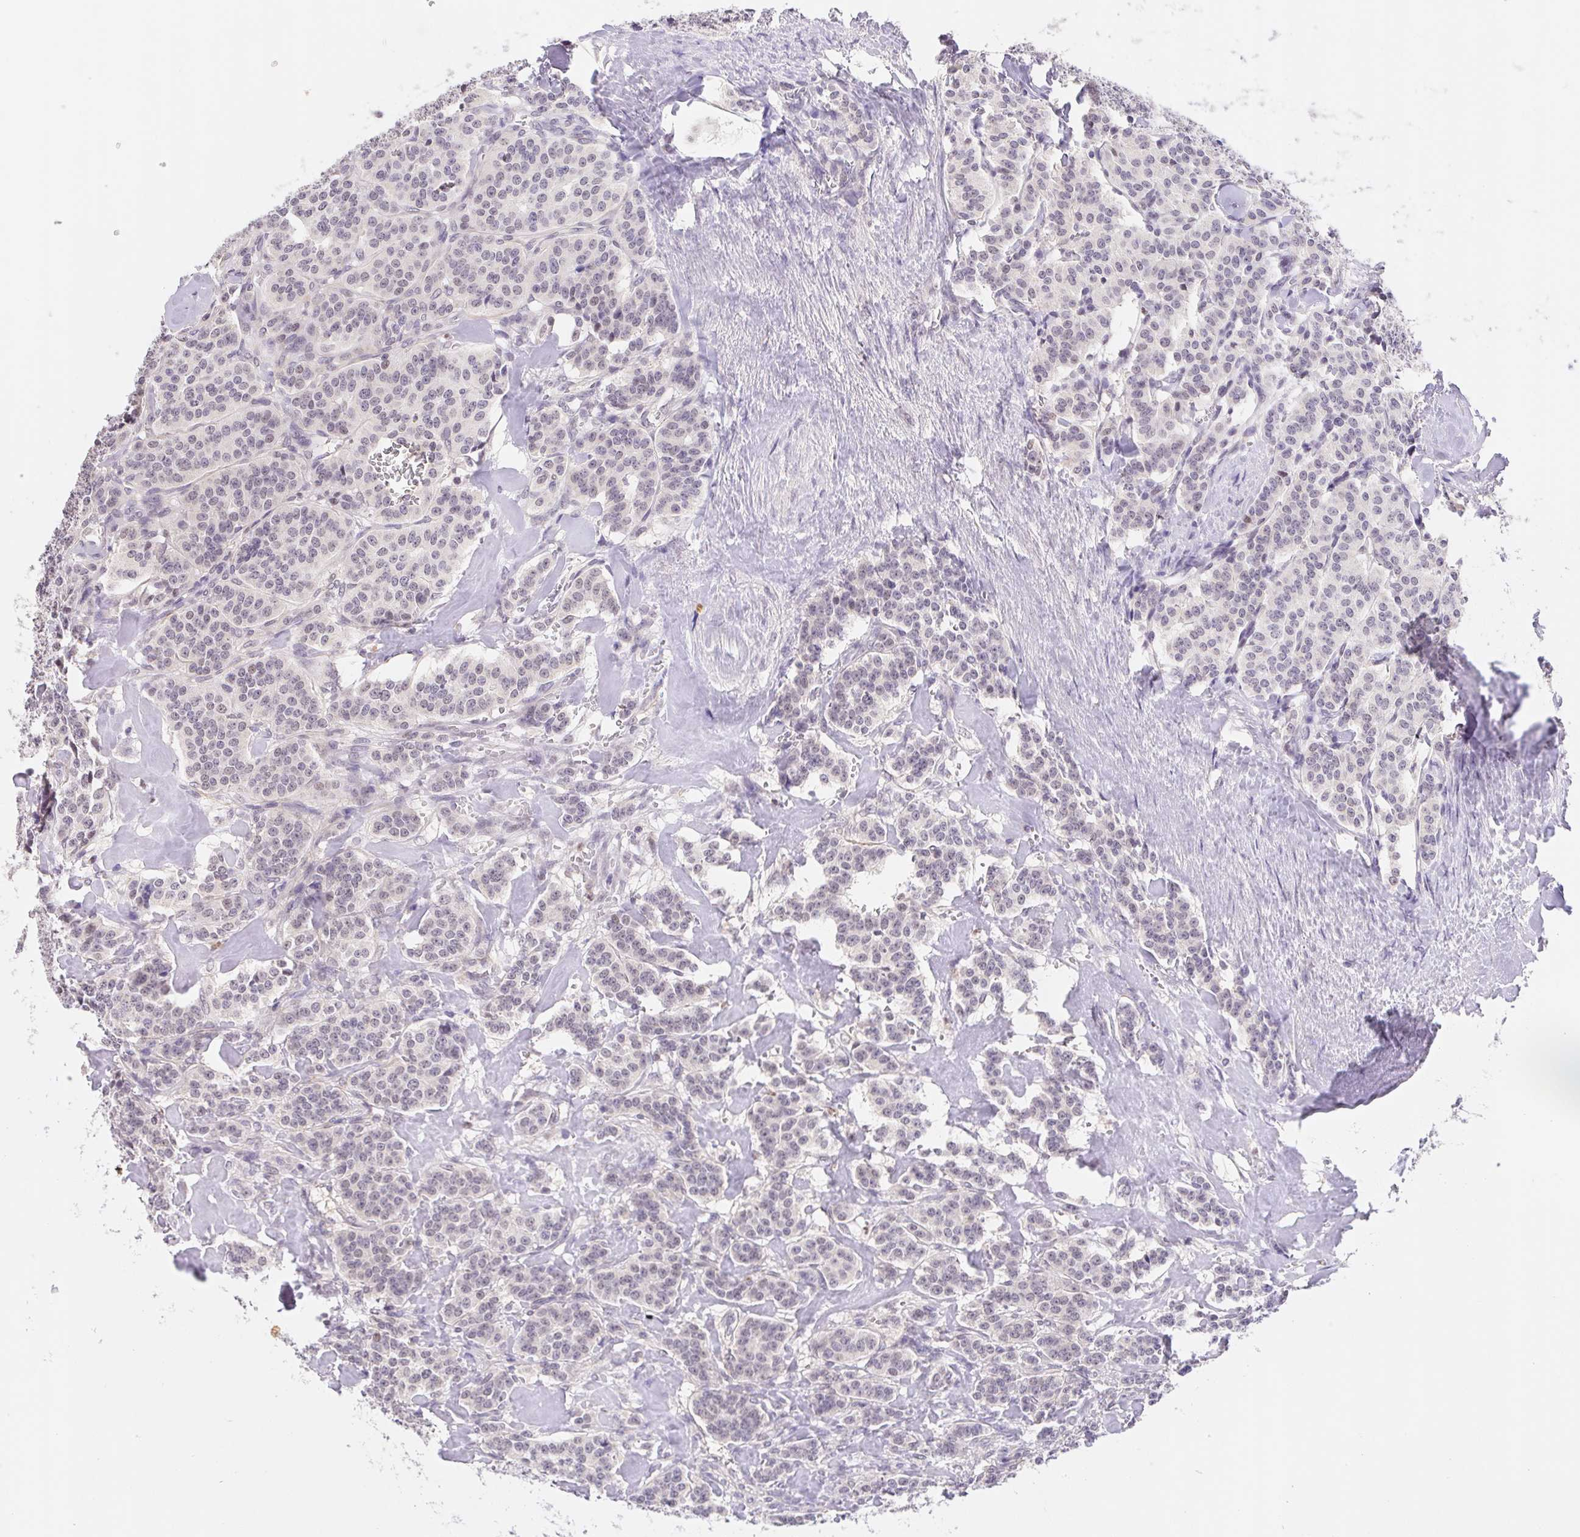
{"staining": {"intensity": "negative", "quantity": "none", "location": "none"}, "tissue": "carcinoid", "cell_type": "Tumor cells", "image_type": "cancer", "snomed": [{"axis": "morphology", "description": "Normal tissue, NOS"}, {"axis": "morphology", "description": "Carcinoid, malignant, NOS"}, {"axis": "topography", "description": "Lung"}], "caption": "A high-resolution photomicrograph shows immunohistochemistry staining of carcinoid (malignant), which reveals no significant expression in tumor cells.", "gene": "L3MBTL4", "patient": {"sex": "female", "age": 46}}